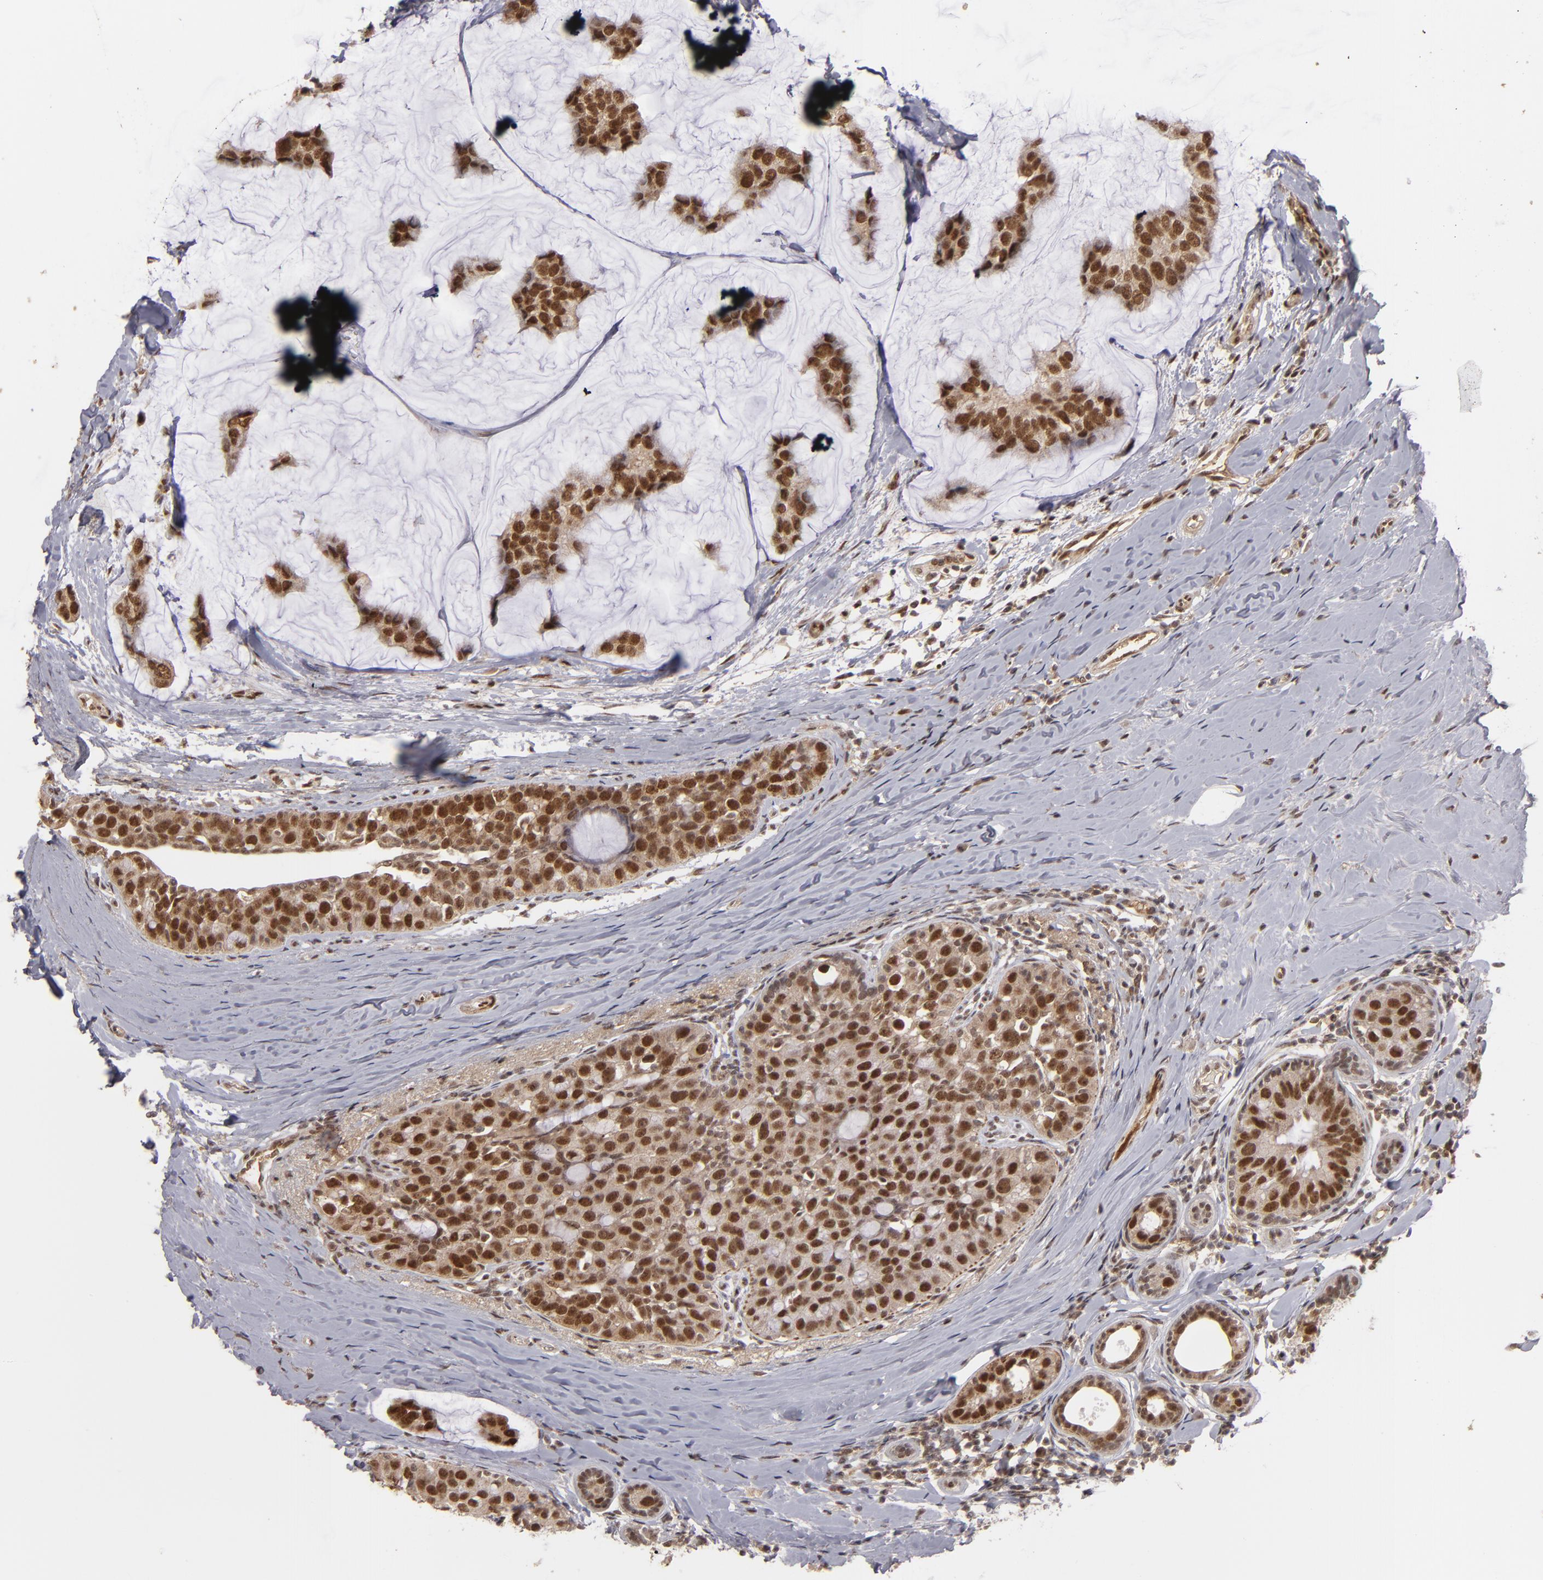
{"staining": {"intensity": "moderate", "quantity": ">75%", "location": "nuclear"}, "tissue": "breast cancer", "cell_type": "Tumor cells", "image_type": "cancer", "snomed": [{"axis": "morphology", "description": "Normal tissue, NOS"}, {"axis": "morphology", "description": "Duct carcinoma"}, {"axis": "topography", "description": "Breast"}], "caption": "There is medium levels of moderate nuclear expression in tumor cells of breast cancer, as demonstrated by immunohistochemical staining (brown color).", "gene": "ZNF234", "patient": {"sex": "female", "age": 50}}